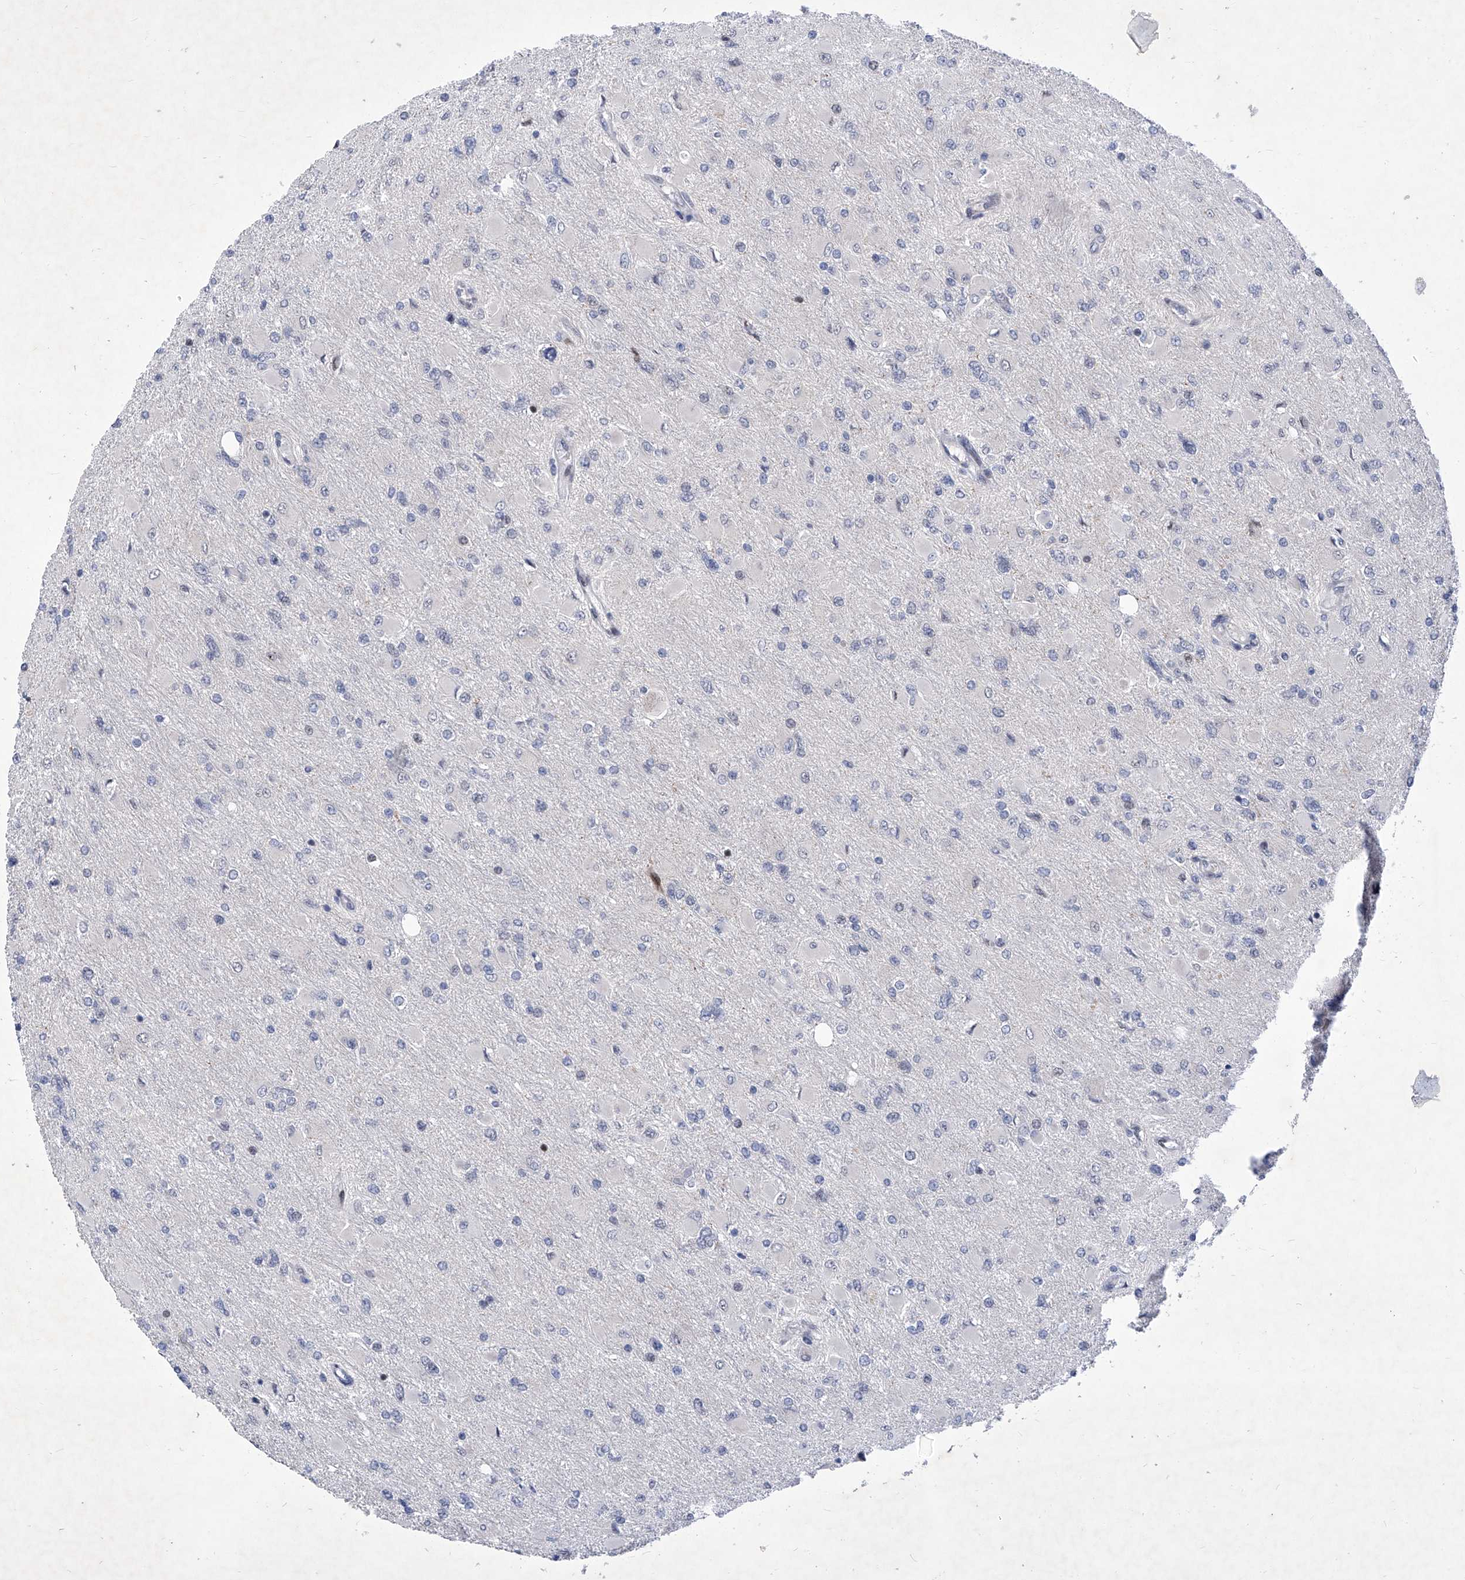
{"staining": {"intensity": "negative", "quantity": "none", "location": "none"}, "tissue": "glioma", "cell_type": "Tumor cells", "image_type": "cancer", "snomed": [{"axis": "morphology", "description": "Glioma, malignant, High grade"}, {"axis": "topography", "description": "Cerebral cortex"}], "caption": "DAB immunohistochemical staining of glioma displays no significant staining in tumor cells.", "gene": "NUFIP1", "patient": {"sex": "female", "age": 36}}